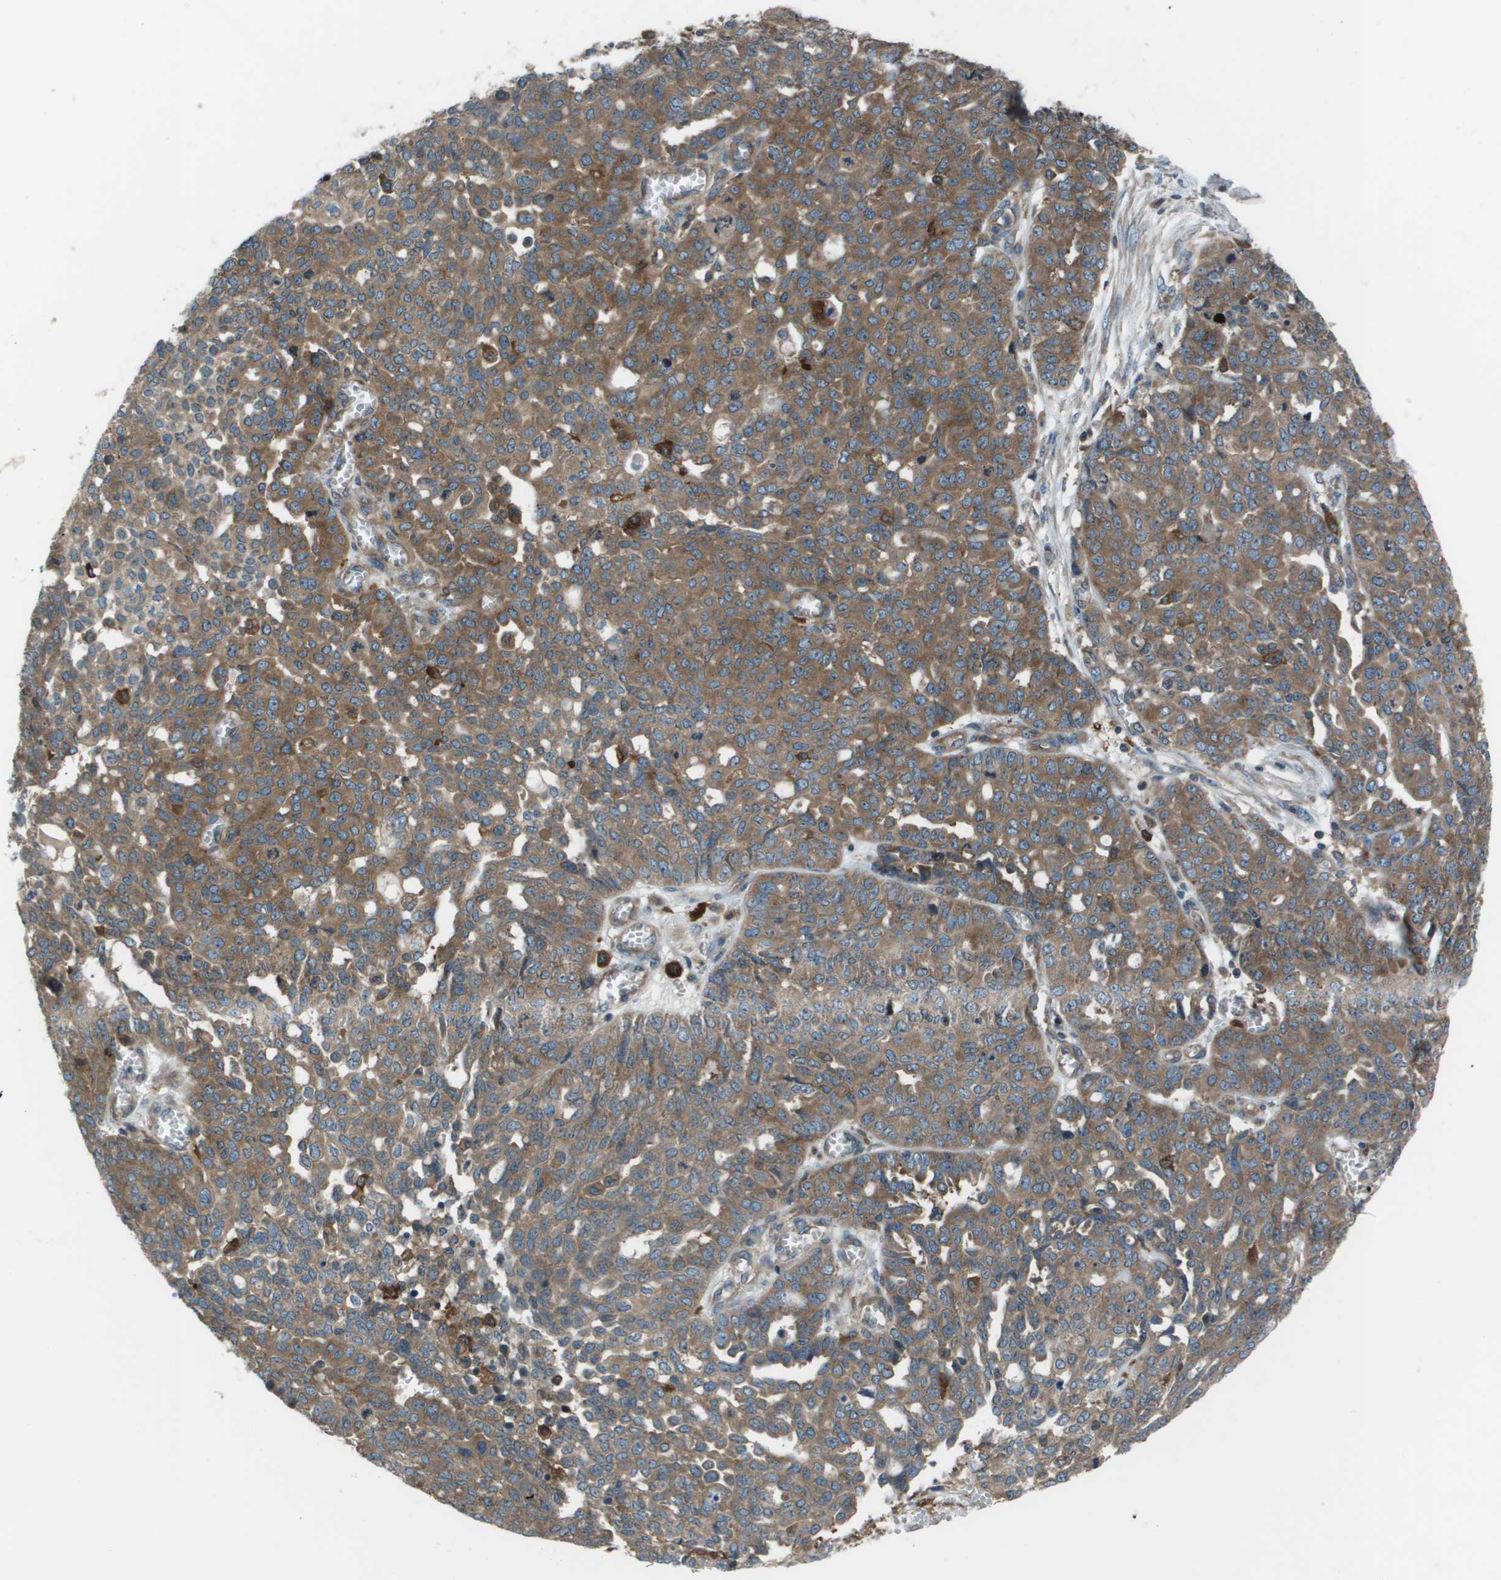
{"staining": {"intensity": "moderate", "quantity": ">75%", "location": "cytoplasmic/membranous"}, "tissue": "ovarian cancer", "cell_type": "Tumor cells", "image_type": "cancer", "snomed": [{"axis": "morphology", "description": "Cystadenocarcinoma, serous, NOS"}, {"axis": "topography", "description": "Ovary"}], "caption": "Immunohistochemistry histopathology image of neoplastic tissue: serous cystadenocarcinoma (ovarian) stained using immunohistochemistry displays medium levels of moderate protein expression localized specifically in the cytoplasmic/membranous of tumor cells, appearing as a cytoplasmic/membranous brown color.", "gene": "EIF3B", "patient": {"sex": "female", "age": 56}}